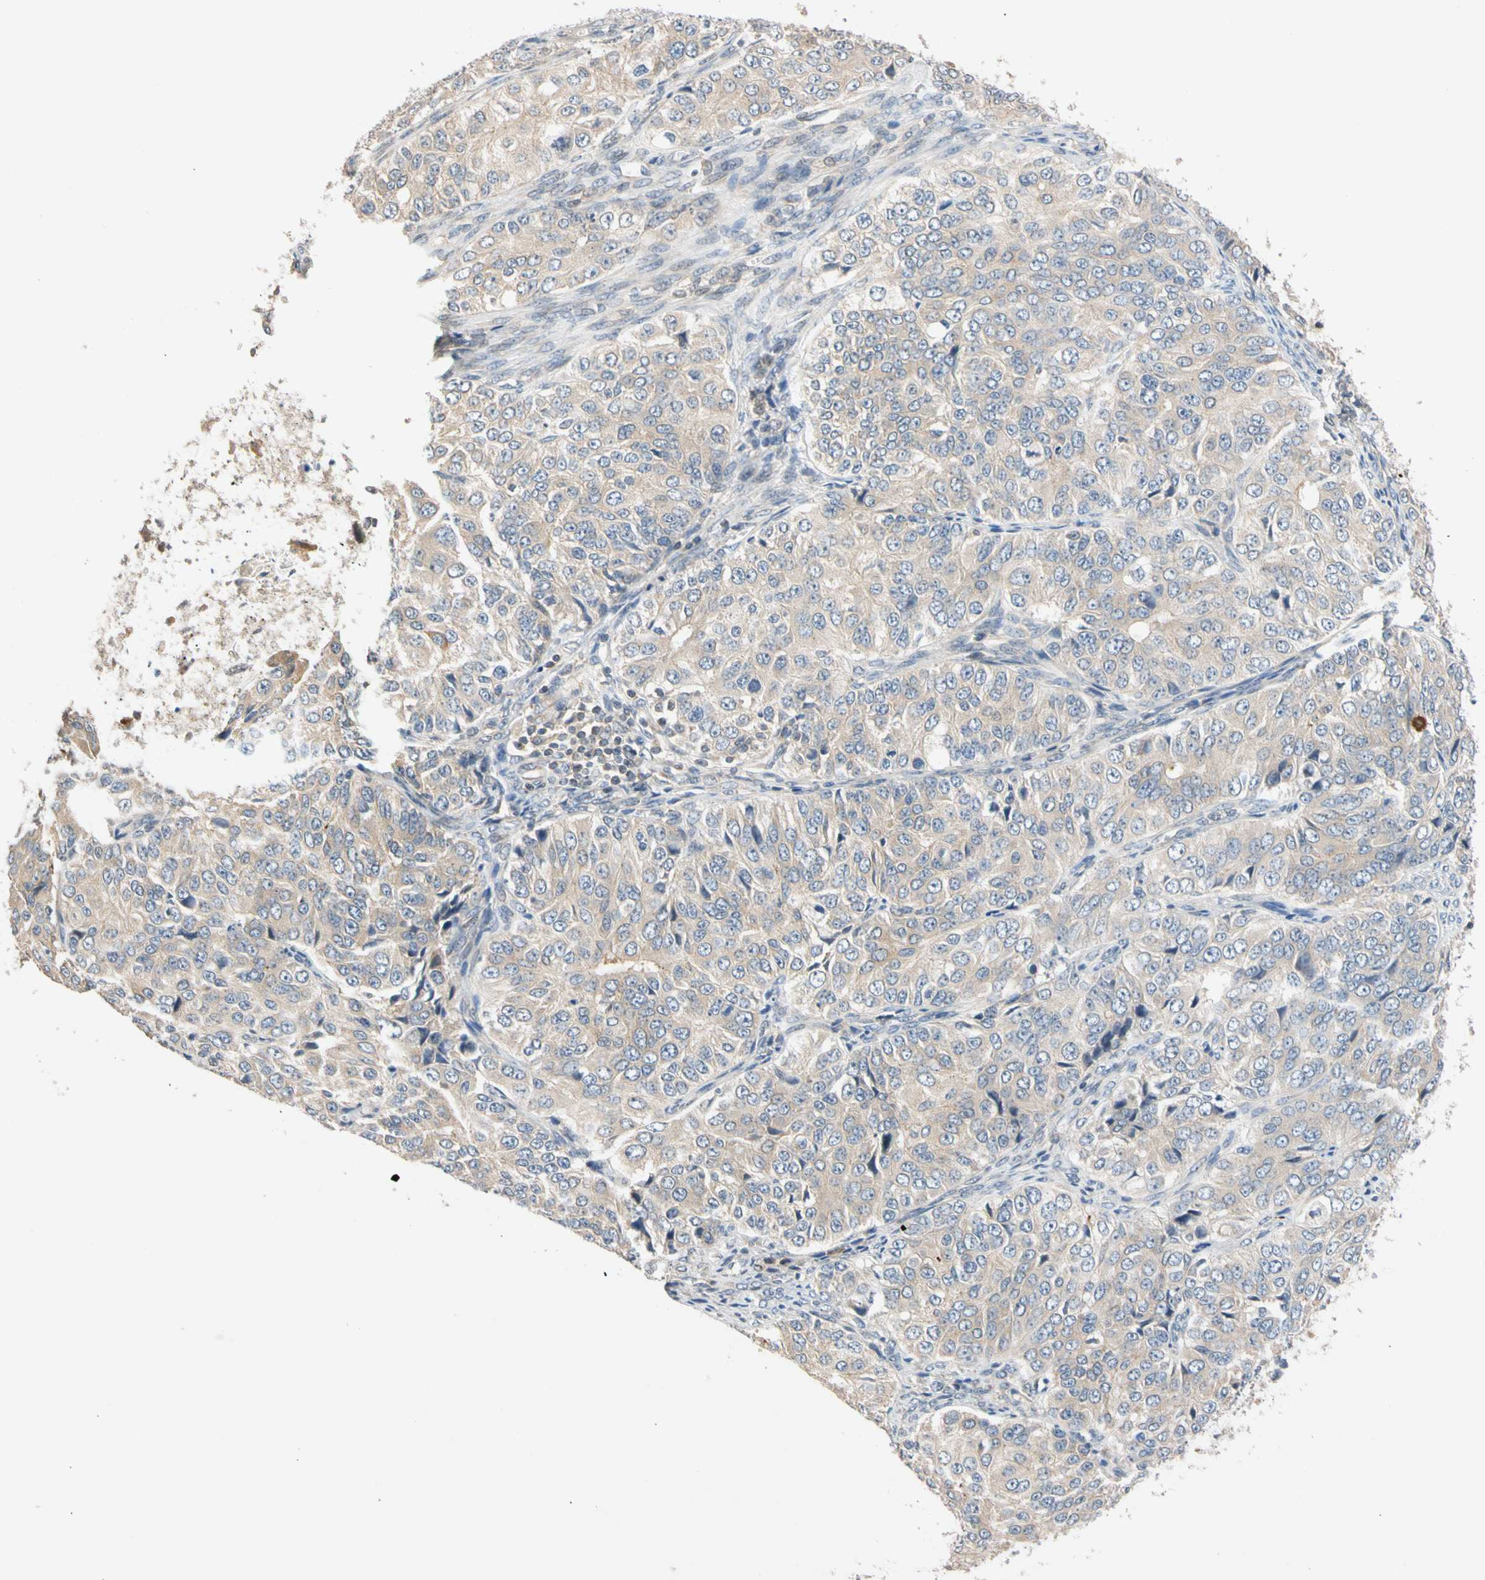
{"staining": {"intensity": "weak", "quantity": "25%-75%", "location": "cytoplasmic/membranous"}, "tissue": "ovarian cancer", "cell_type": "Tumor cells", "image_type": "cancer", "snomed": [{"axis": "morphology", "description": "Carcinoma, endometroid"}, {"axis": "topography", "description": "Ovary"}], "caption": "DAB immunohistochemical staining of human ovarian cancer (endometroid carcinoma) demonstrates weak cytoplasmic/membranous protein expression in approximately 25%-75% of tumor cells.", "gene": "CNST", "patient": {"sex": "female", "age": 51}}